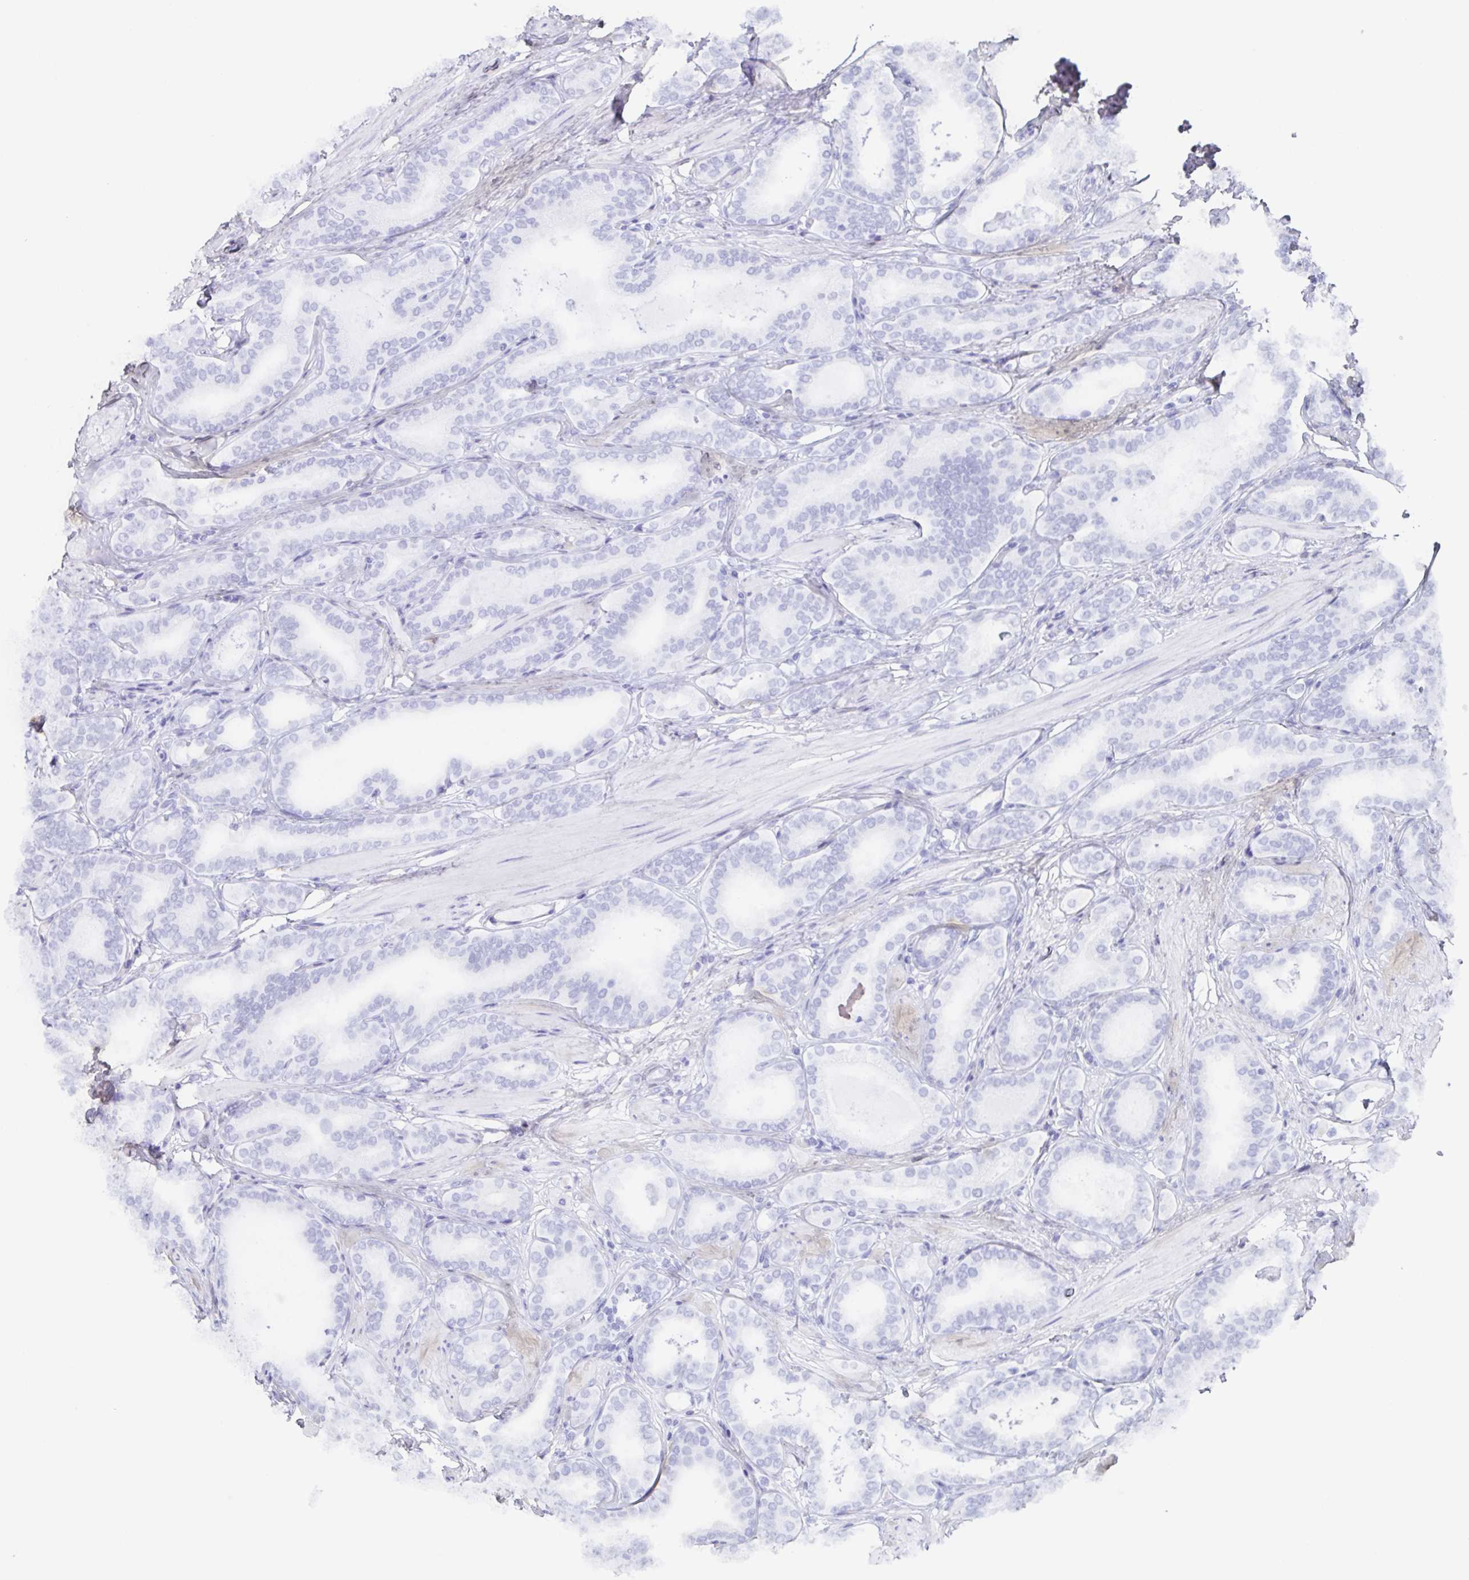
{"staining": {"intensity": "negative", "quantity": "none", "location": "none"}, "tissue": "prostate cancer", "cell_type": "Tumor cells", "image_type": "cancer", "snomed": [{"axis": "morphology", "description": "Adenocarcinoma, High grade"}, {"axis": "topography", "description": "Prostate"}], "caption": "Immunohistochemistry (IHC) of prostate cancer demonstrates no staining in tumor cells.", "gene": "POU2F3", "patient": {"sex": "male", "age": 63}}